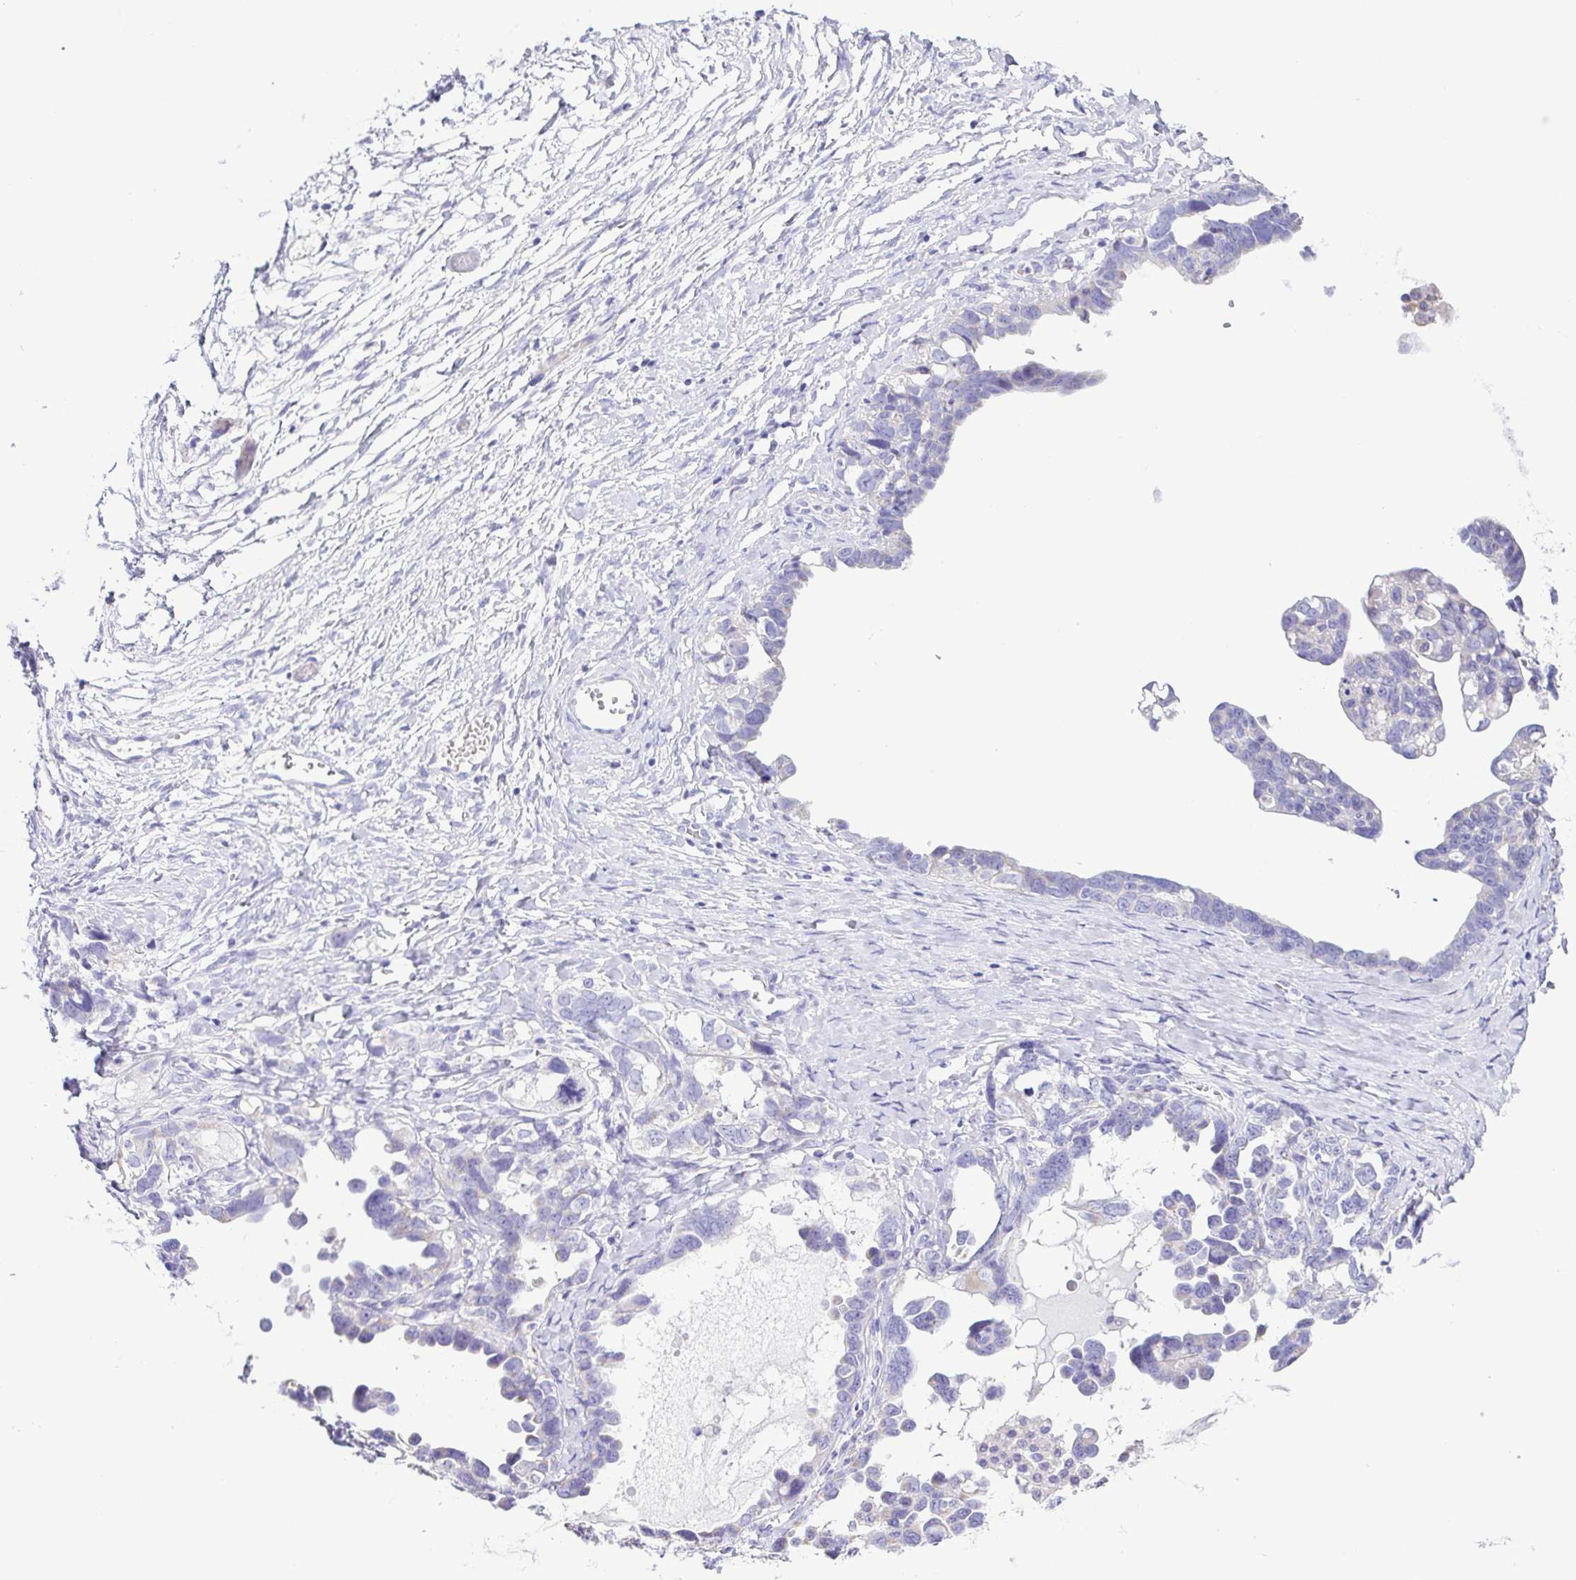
{"staining": {"intensity": "negative", "quantity": "none", "location": "none"}, "tissue": "ovarian cancer", "cell_type": "Tumor cells", "image_type": "cancer", "snomed": [{"axis": "morphology", "description": "Cystadenocarcinoma, serous, NOS"}, {"axis": "topography", "description": "Ovary"}], "caption": "Ovarian serous cystadenocarcinoma was stained to show a protein in brown. There is no significant positivity in tumor cells.", "gene": "CD72", "patient": {"sex": "female", "age": 69}}